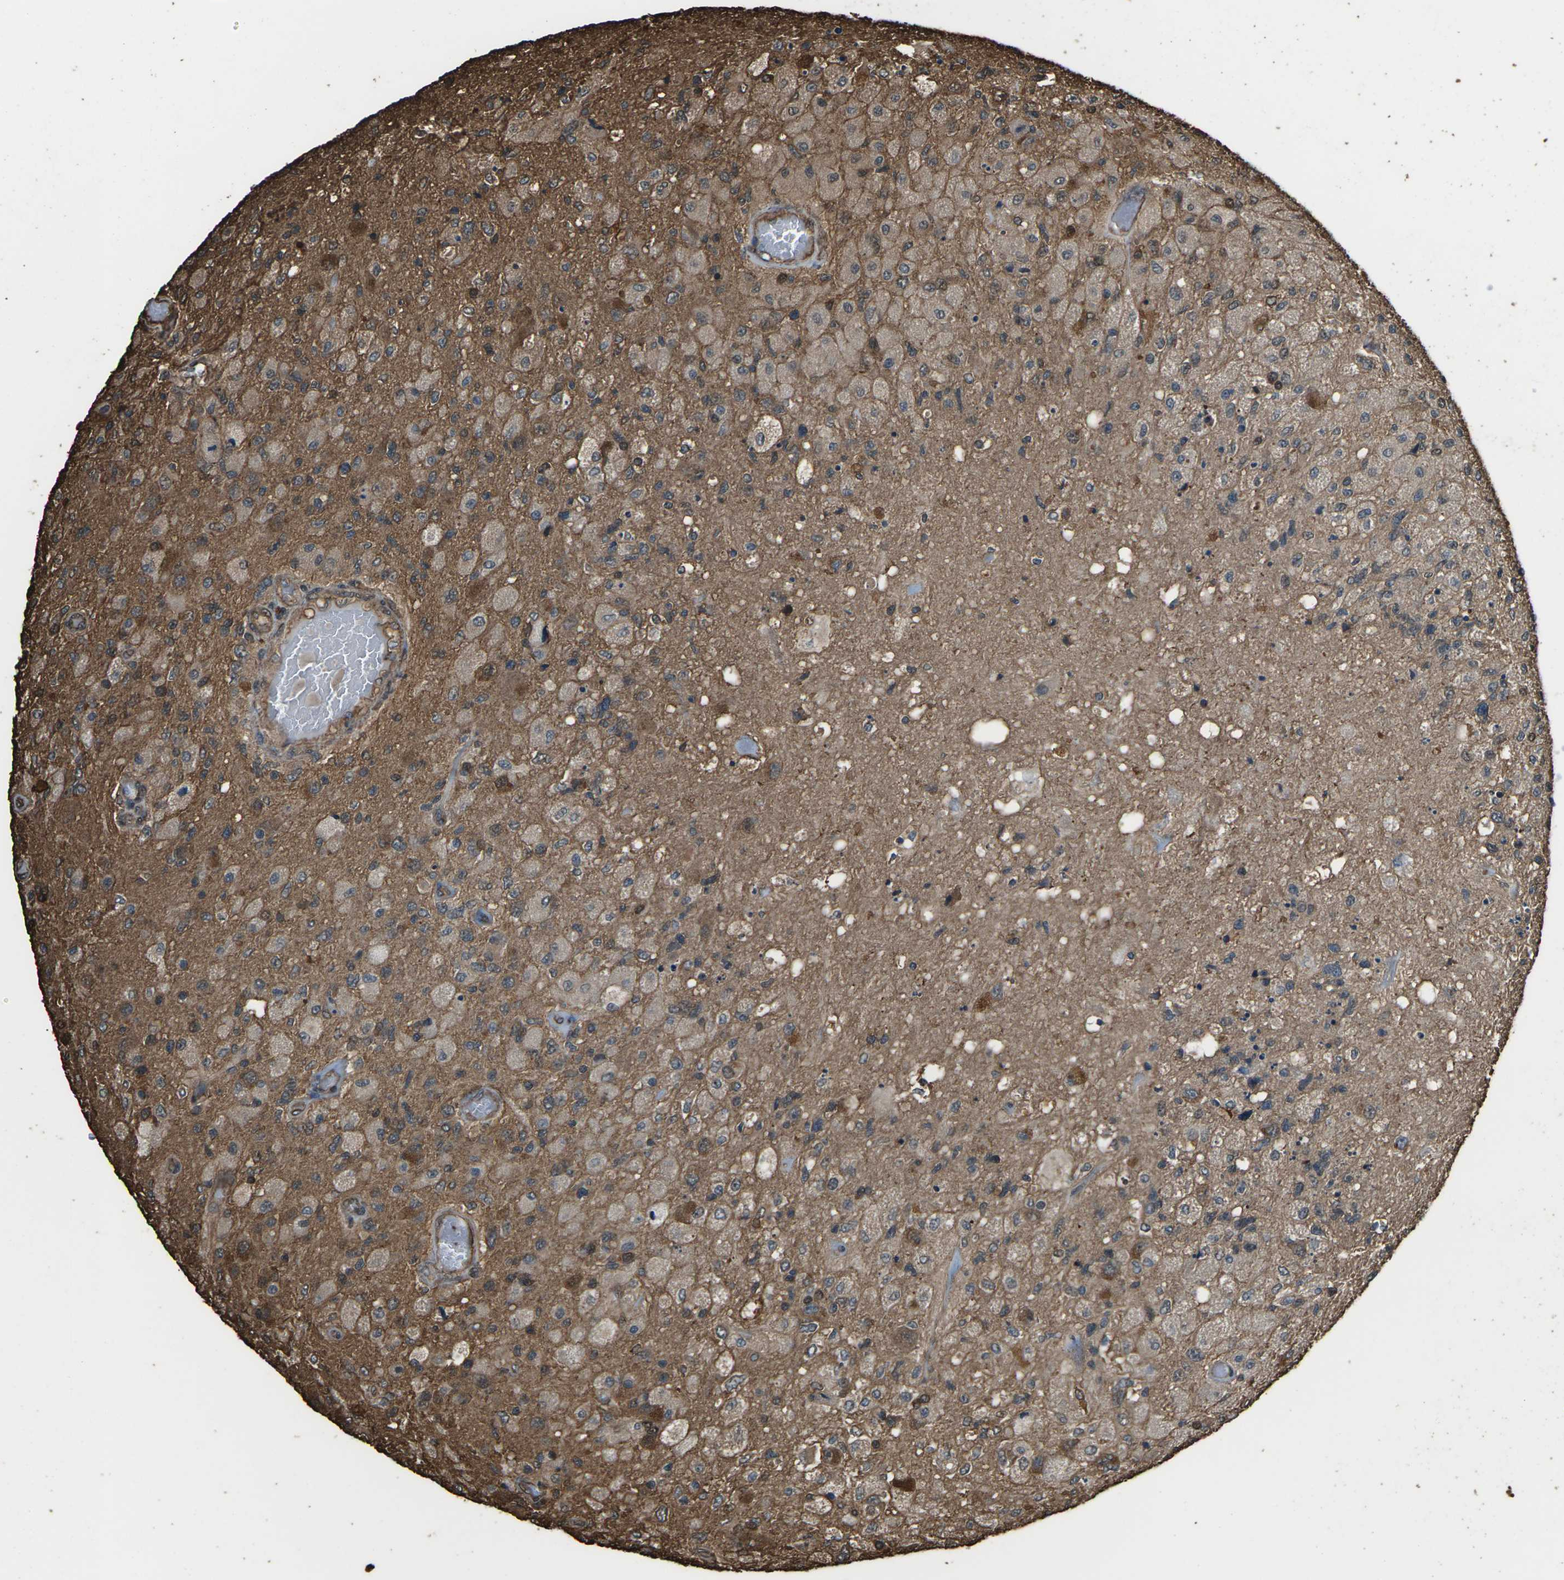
{"staining": {"intensity": "moderate", "quantity": ">75%", "location": "cytoplasmic/membranous"}, "tissue": "glioma", "cell_type": "Tumor cells", "image_type": "cancer", "snomed": [{"axis": "morphology", "description": "Normal tissue, NOS"}, {"axis": "morphology", "description": "Glioma, malignant, High grade"}, {"axis": "topography", "description": "Cerebral cortex"}], "caption": "Glioma stained for a protein shows moderate cytoplasmic/membranous positivity in tumor cells.", "gene": "DHPS", "patient": {"sex": "male", "age": 77}}